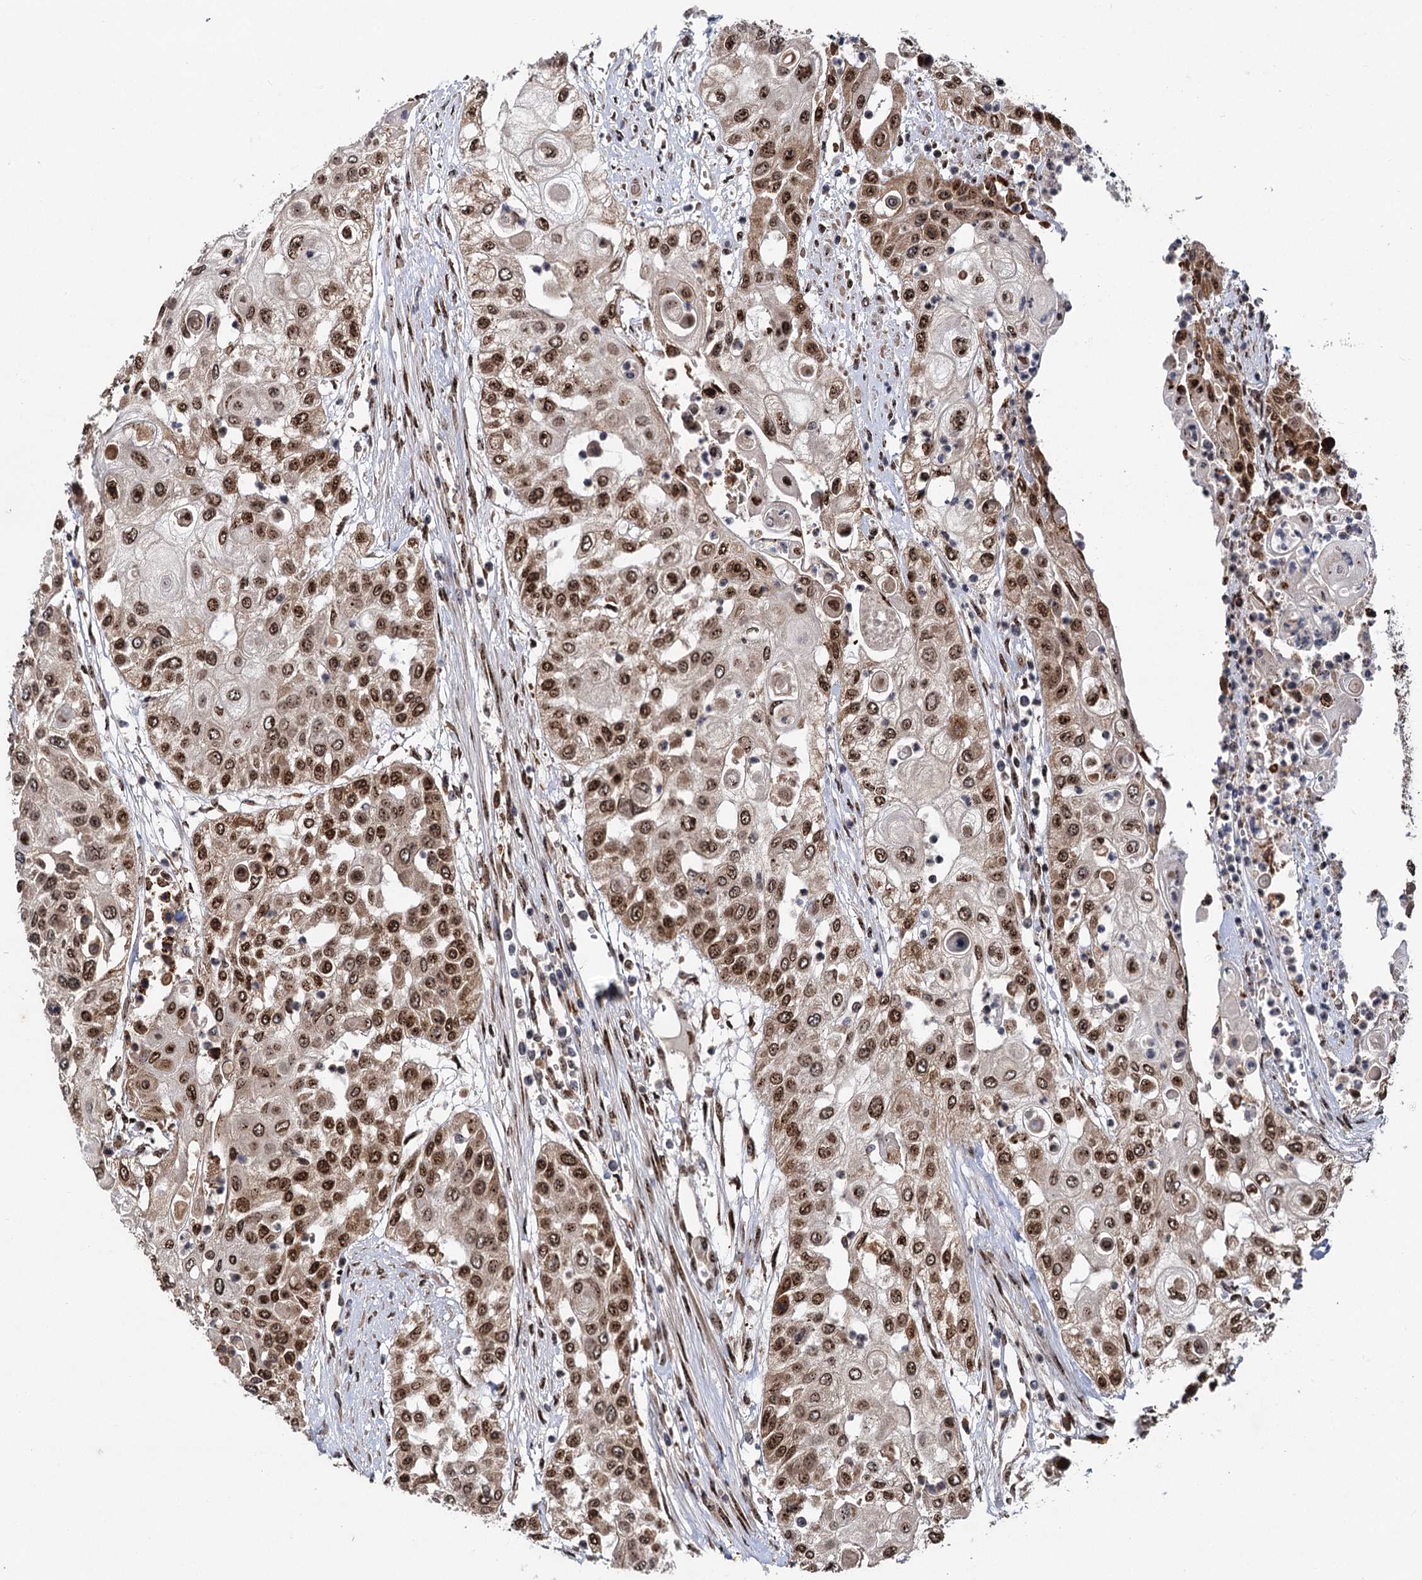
{"staining": {"intensity": "moderate", "quantity": ">75%", "location": "nuclear"}, "tissue": "urothelial cancer", "cell_type": "Tumor cells", "image_type": "cancer", "snomed": [{"axis": "morphology", "description": "Urothelial carcinoma, High grade"}, {"axis": "topography", "description": "Urinary bladder"}], "caption": "Immunohistochemical staining of human urothelial cancer reveals medium levels of moderate nuclear protein expression in about >75% of tumor cells.", "gene": "MESD", "patient": {"sex": "female", "age": 79}}